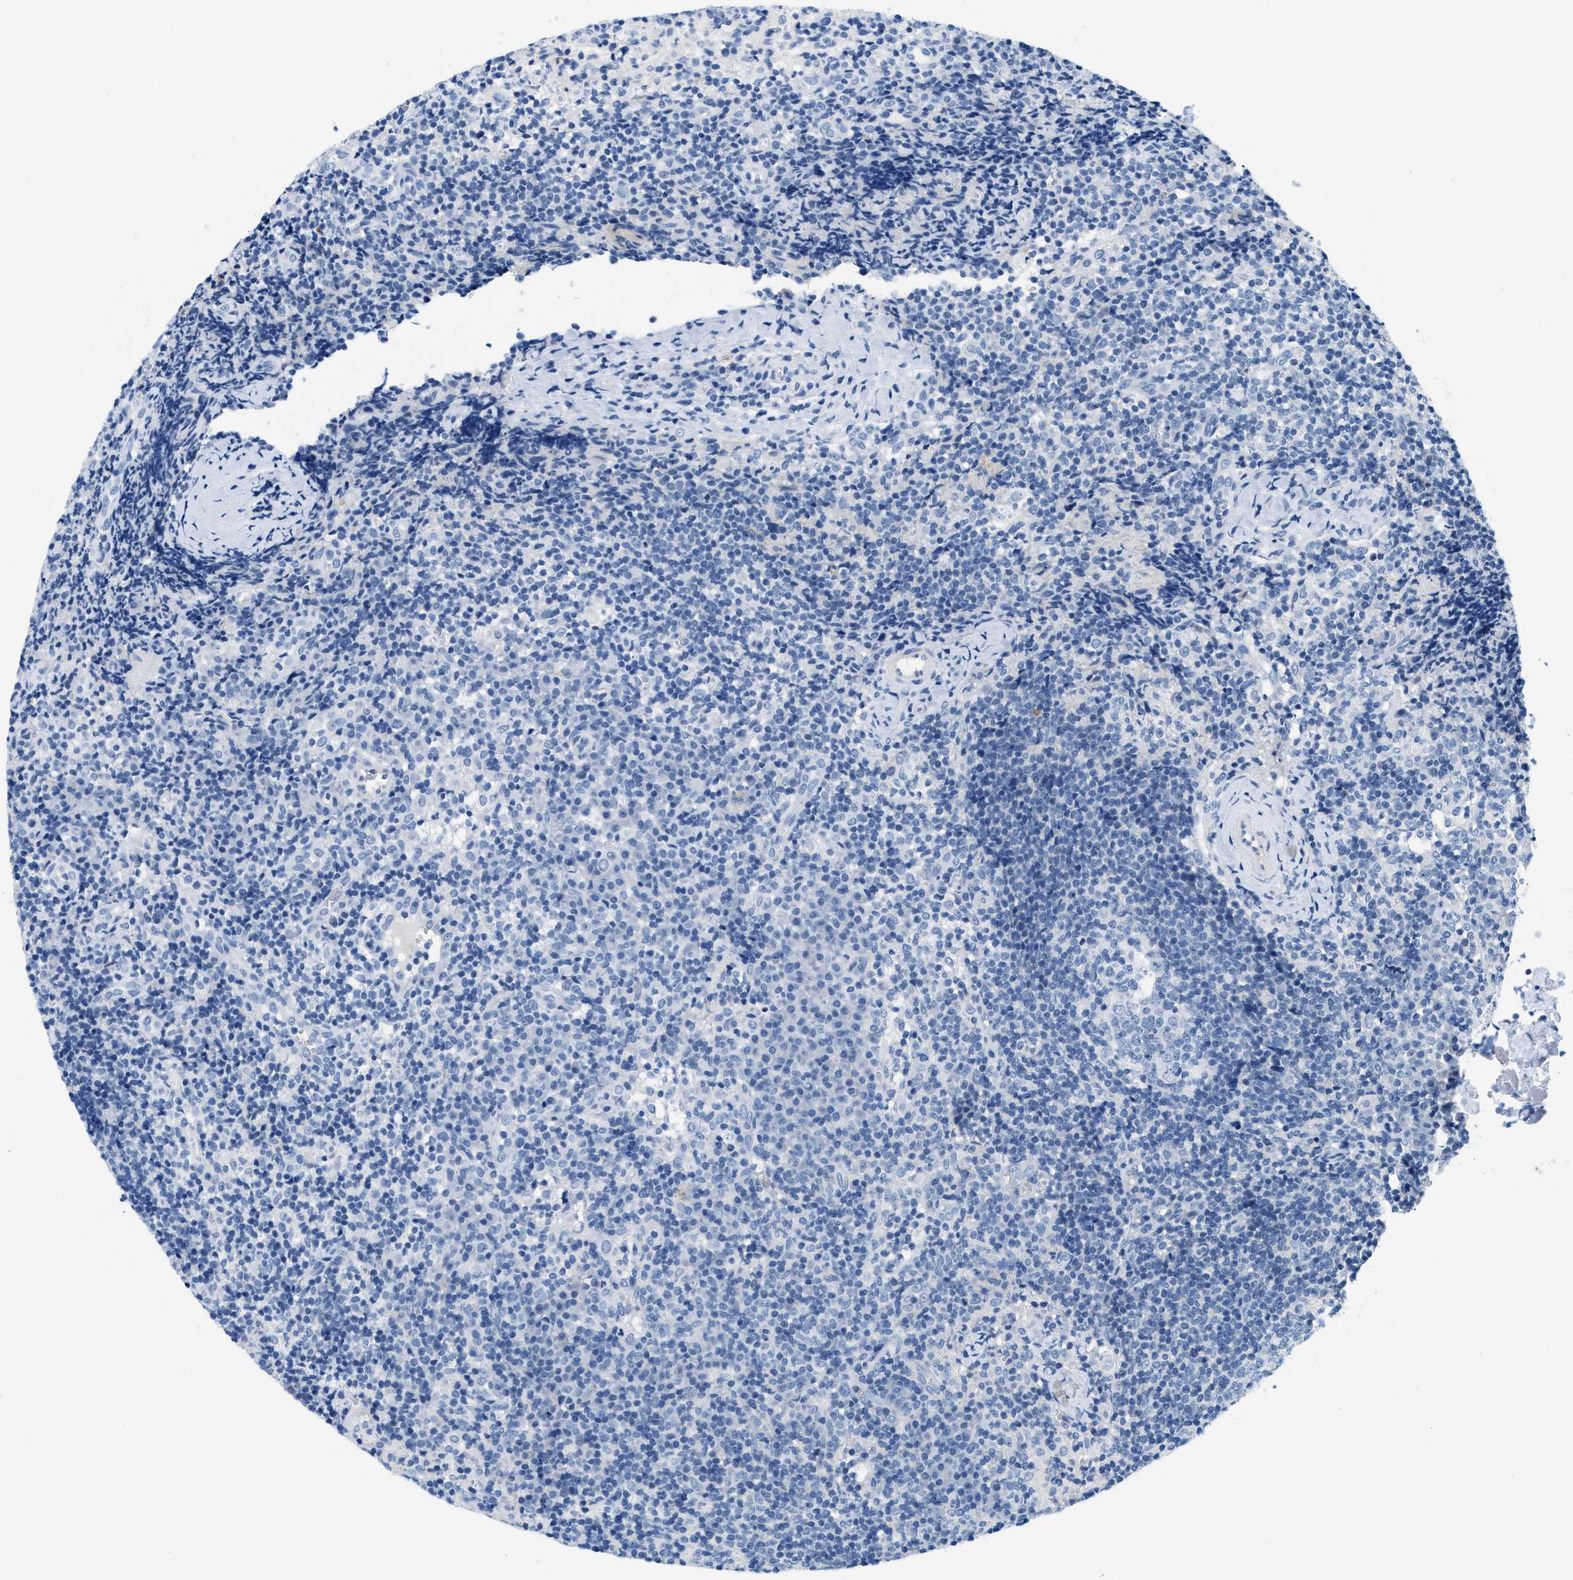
{"staining": {"intensity": "negative", "quantity": "none", "location": "none"}, "tissue": "lymph node", "cell_type": "Germinal center cells", "image_type": "normal", "snomed": [{"axis": "morphology", "description": "Normal tissue, NOS"}, {"axis": "morphology", "description": "Inflammation, NOS"}, {"axis": "topography", "description": "Lymph node"}], "caption": "The micrograph demonstrates no staining of germinal center cells in benign lymph node. (DAB (3,3'-diaminobenzidine) immunohistochemistry (IHC) with hematoxylin counter stain).", "gene": "BPGM", "patient": {"sex": "male", "age": 55}}